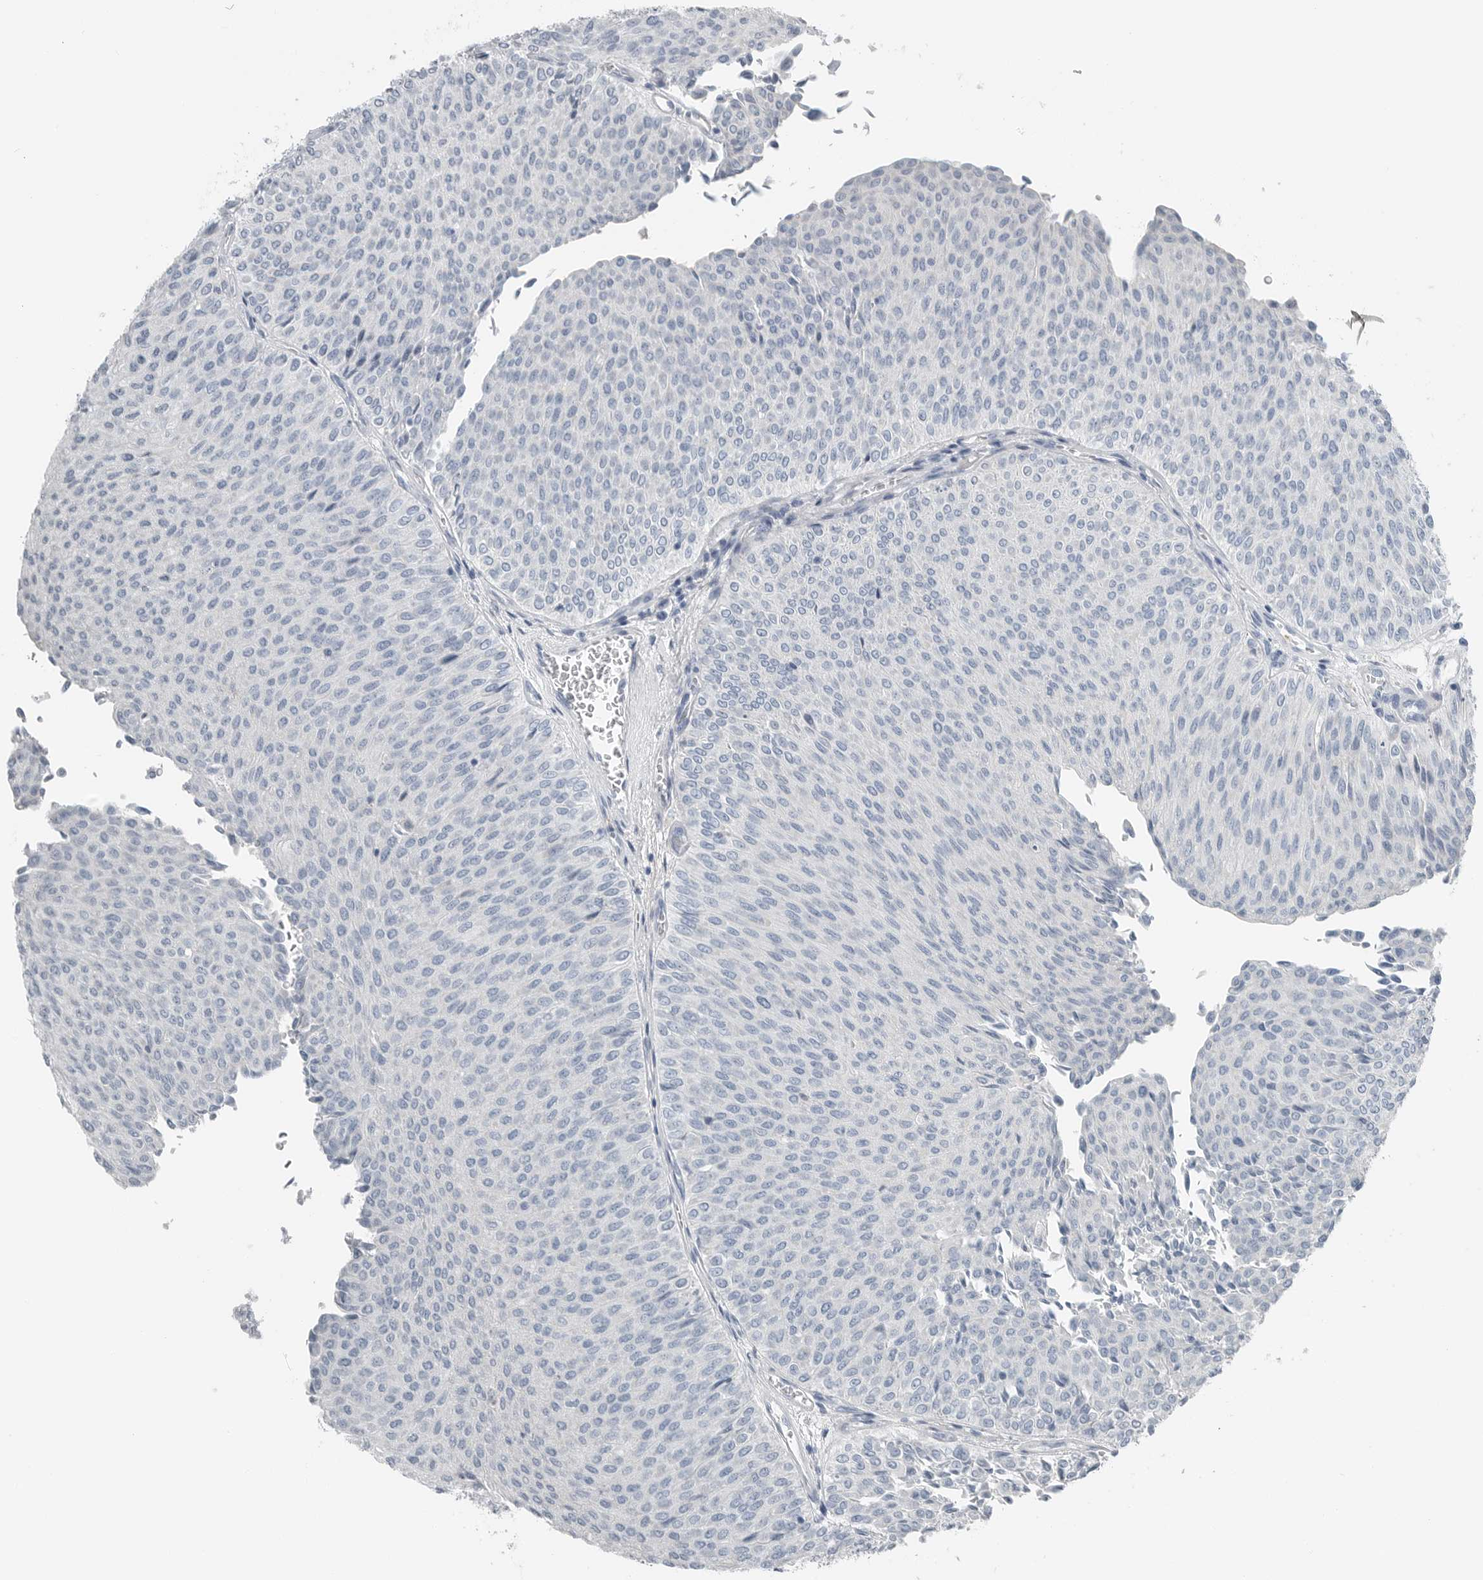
{"staining": {"intensity": "negative", "quantity": "none", "location": "none"}, "tissue": "urothelial cancer", "cell_type": "Tumor cells", "image_type": "cancer", "snomed": [{"axis": "morphology", "description": "Urothelial carcinoma, Low grade"}, {"axis": "topography", "description": "Urinary bladder"}], "caption": "Immunohistochemistry image of neoplastic tissue: human urothelial cancer stained with DAB displays no significant protein staining in tumor cells.", "gene": "SERPINB7", "patient": {"sex": "male", "age": 78}}